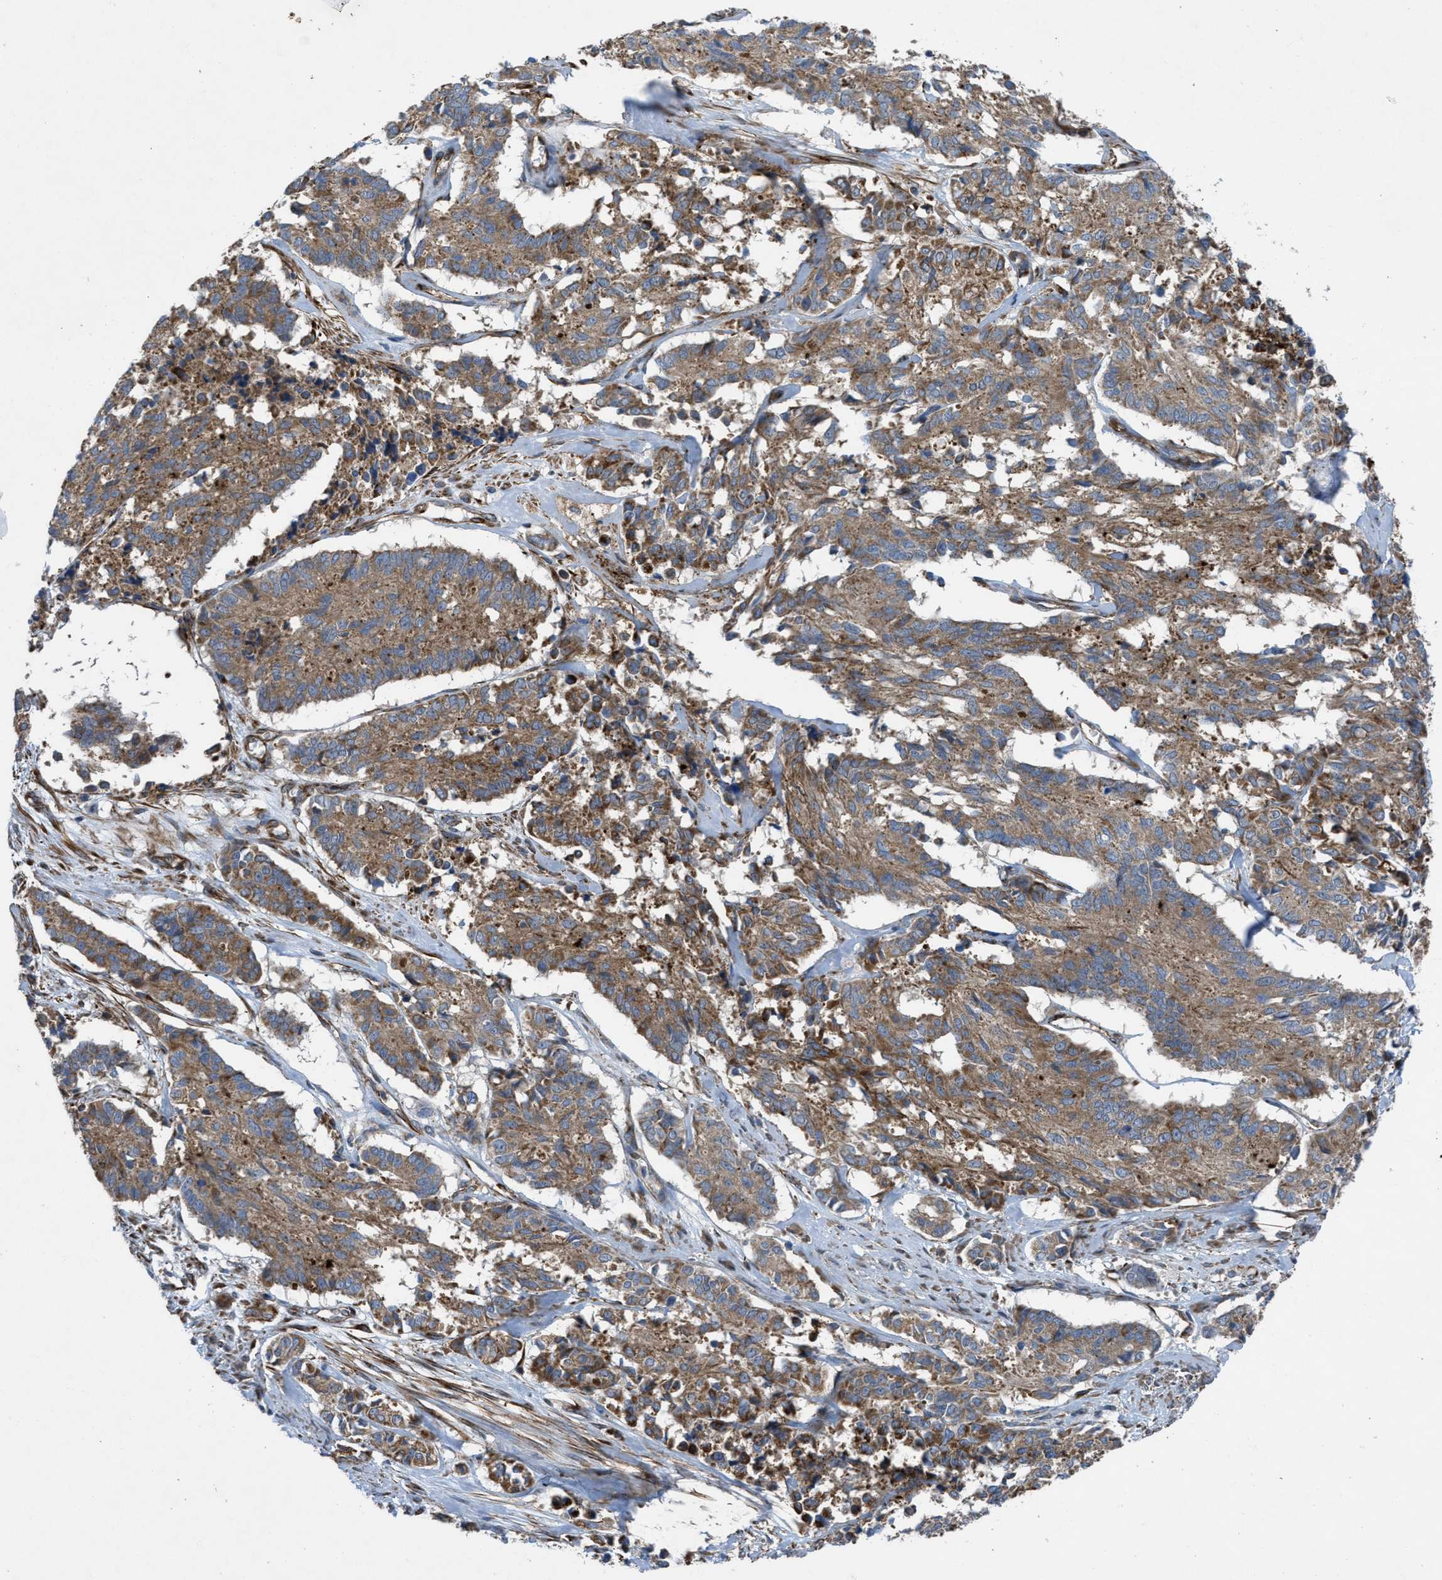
{"staining": {"intensity": "moderate", "quantity": ">75%", "location": "cytoplasmic/membranous"}, "tissue": "cervical cancer", "cell_type": "Tumor cells", "image_type": "cancer", "snomed": [{"axis": "morphology", "description": "Squamous cell carcinoma, NOS"}, {"axis": "topography", "description": "Cervix"}], "caption": "A micrograph of human squamous cell carcinoma (cervical) stained for a protein shows moderate cytoplasmic/membranous brown staining in tumor cells.", "gene": "SLC6A9", "patient": {"sex": "female", "age": 35}}